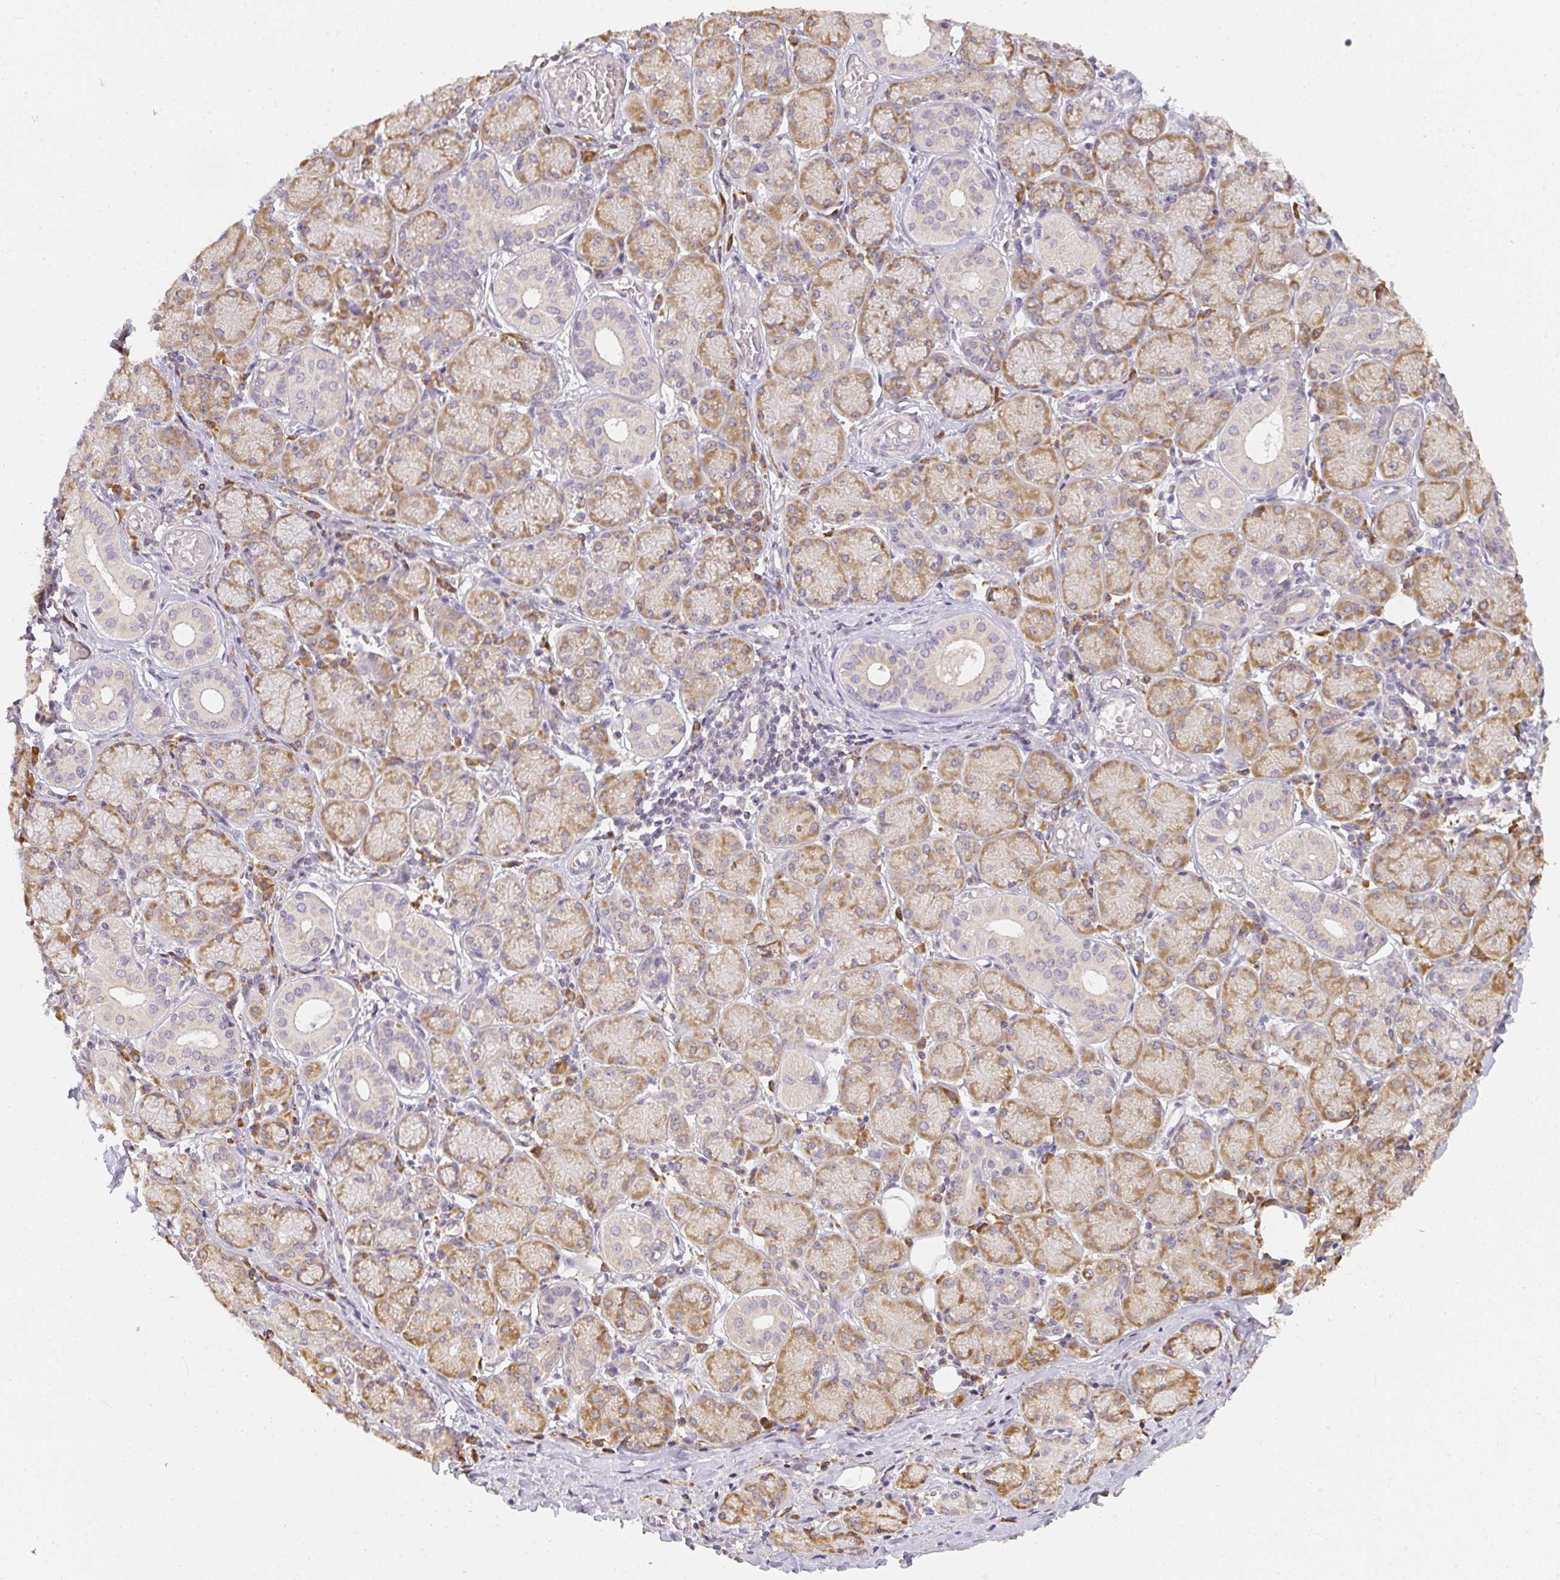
{"staining": {"intensity": "moderate", "quantity": ">75%", "location": "cytoplasmic/membranous"}, "tissue": "salivary gland", "cell_type": "Glandular cells", "image_type": "normal", "snomed": [{"axis": "morphology", "description": "Normal tissue, NOS"}, {"axis": "topography", "description": "Salivary gland"}], "caption": "IHC micrograph of benign human salivary gland stained for a protein (brown), which demonstrates medium levels of moderate cytoplasmic/membranous staining in approximately >75% of glandular cells.", "gene": "SLC35B3", "patient": {"sex": "female", "age": 24}}